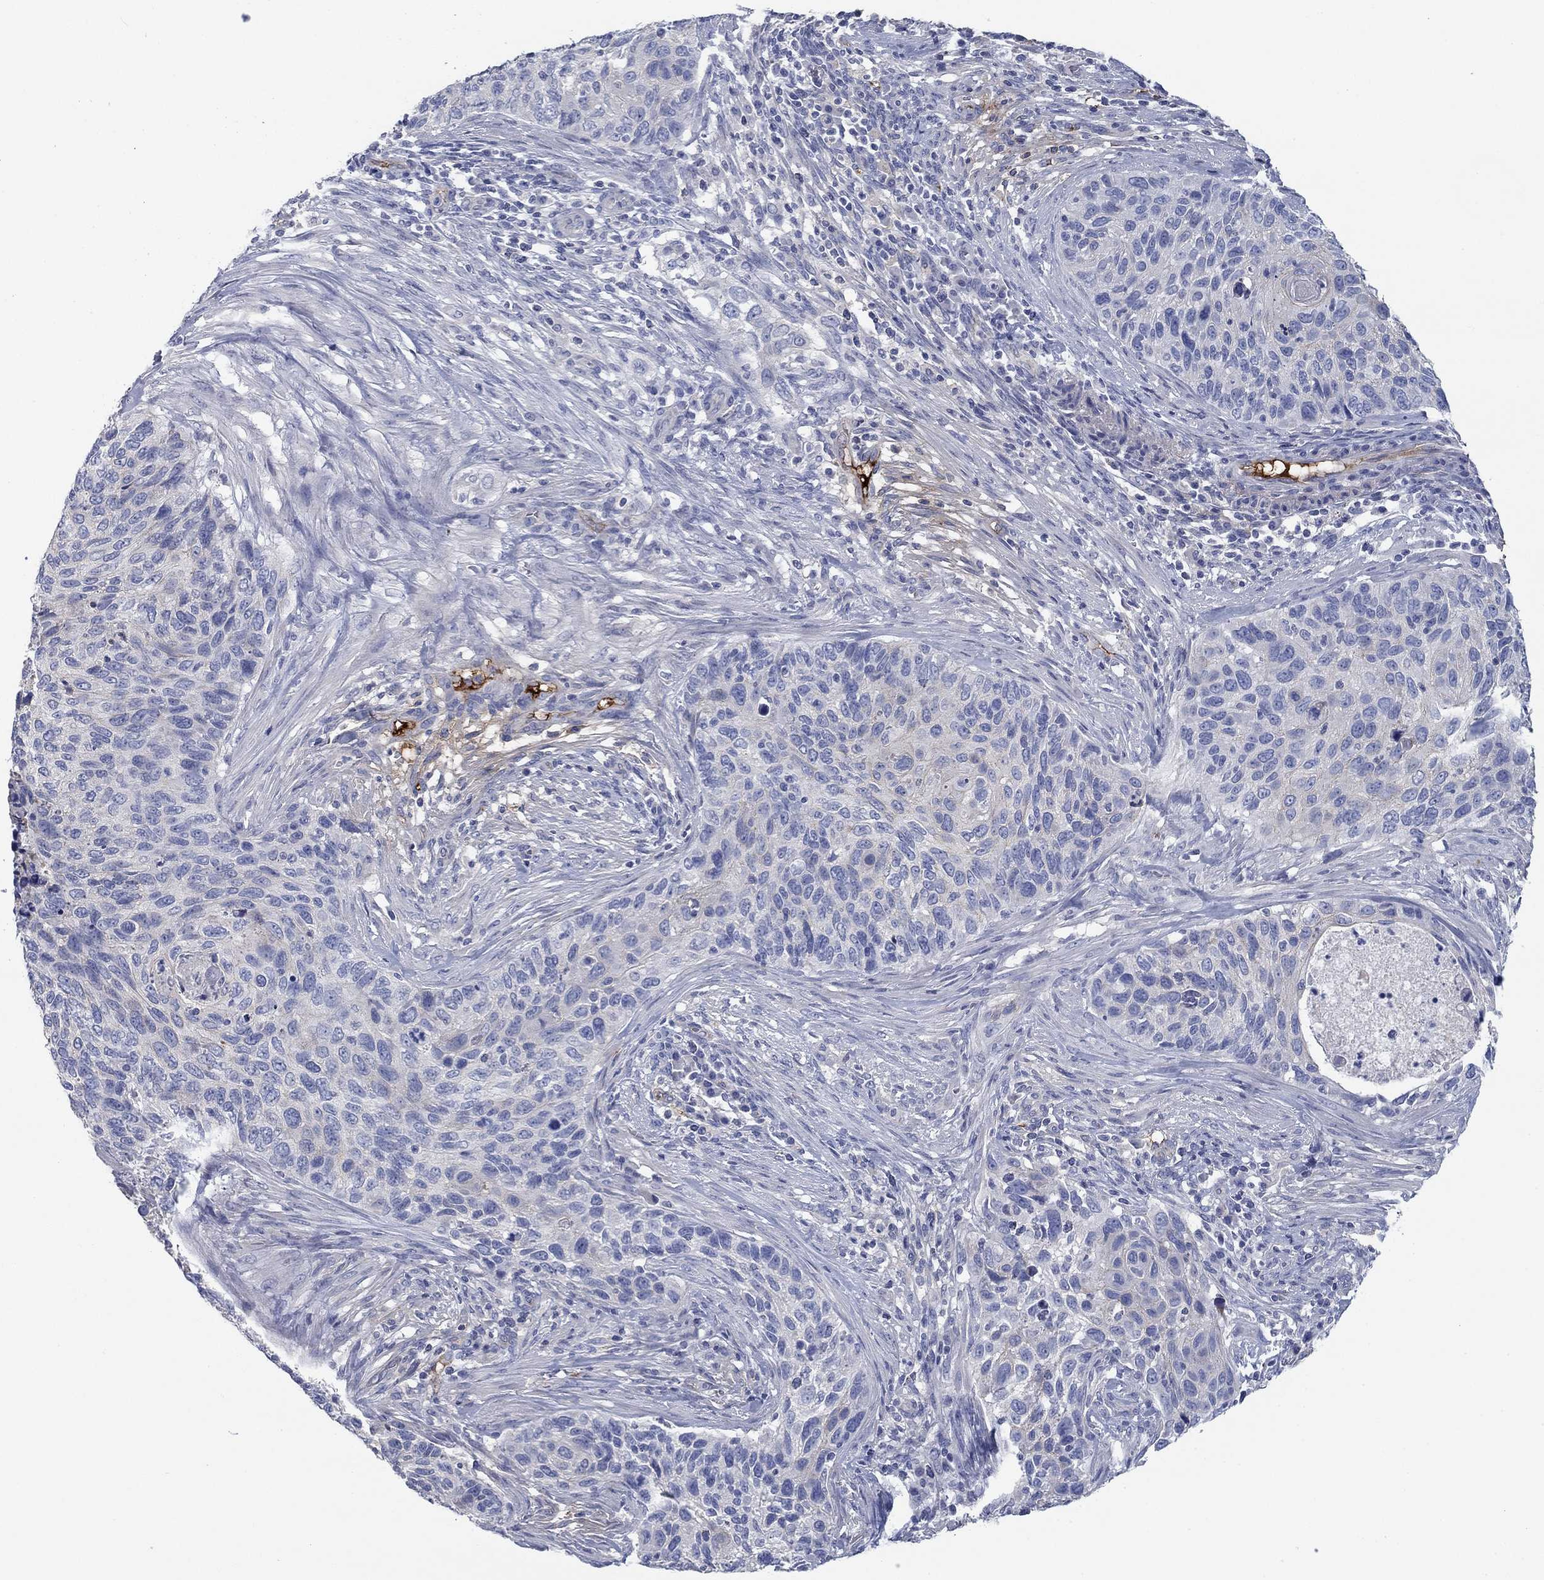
{"staining": {"intensity": "negative", "quantity": "none", "location": "none"}, "tissue": "cervical cancer", "cell_type": "Tumor cells", "image_type": "cancer", "snomed": [{"axis": "morphology", "description": "Squamous cell carcinoma, NOS"}, {"axis": "topography", "description": "Cervix"}], "caption": "This is an IHC photomicrograph of human cervical cancer. There is no expression in tumor cells.", "gene": "APOC3", "patient": {"sex": "female", "age": 70}}